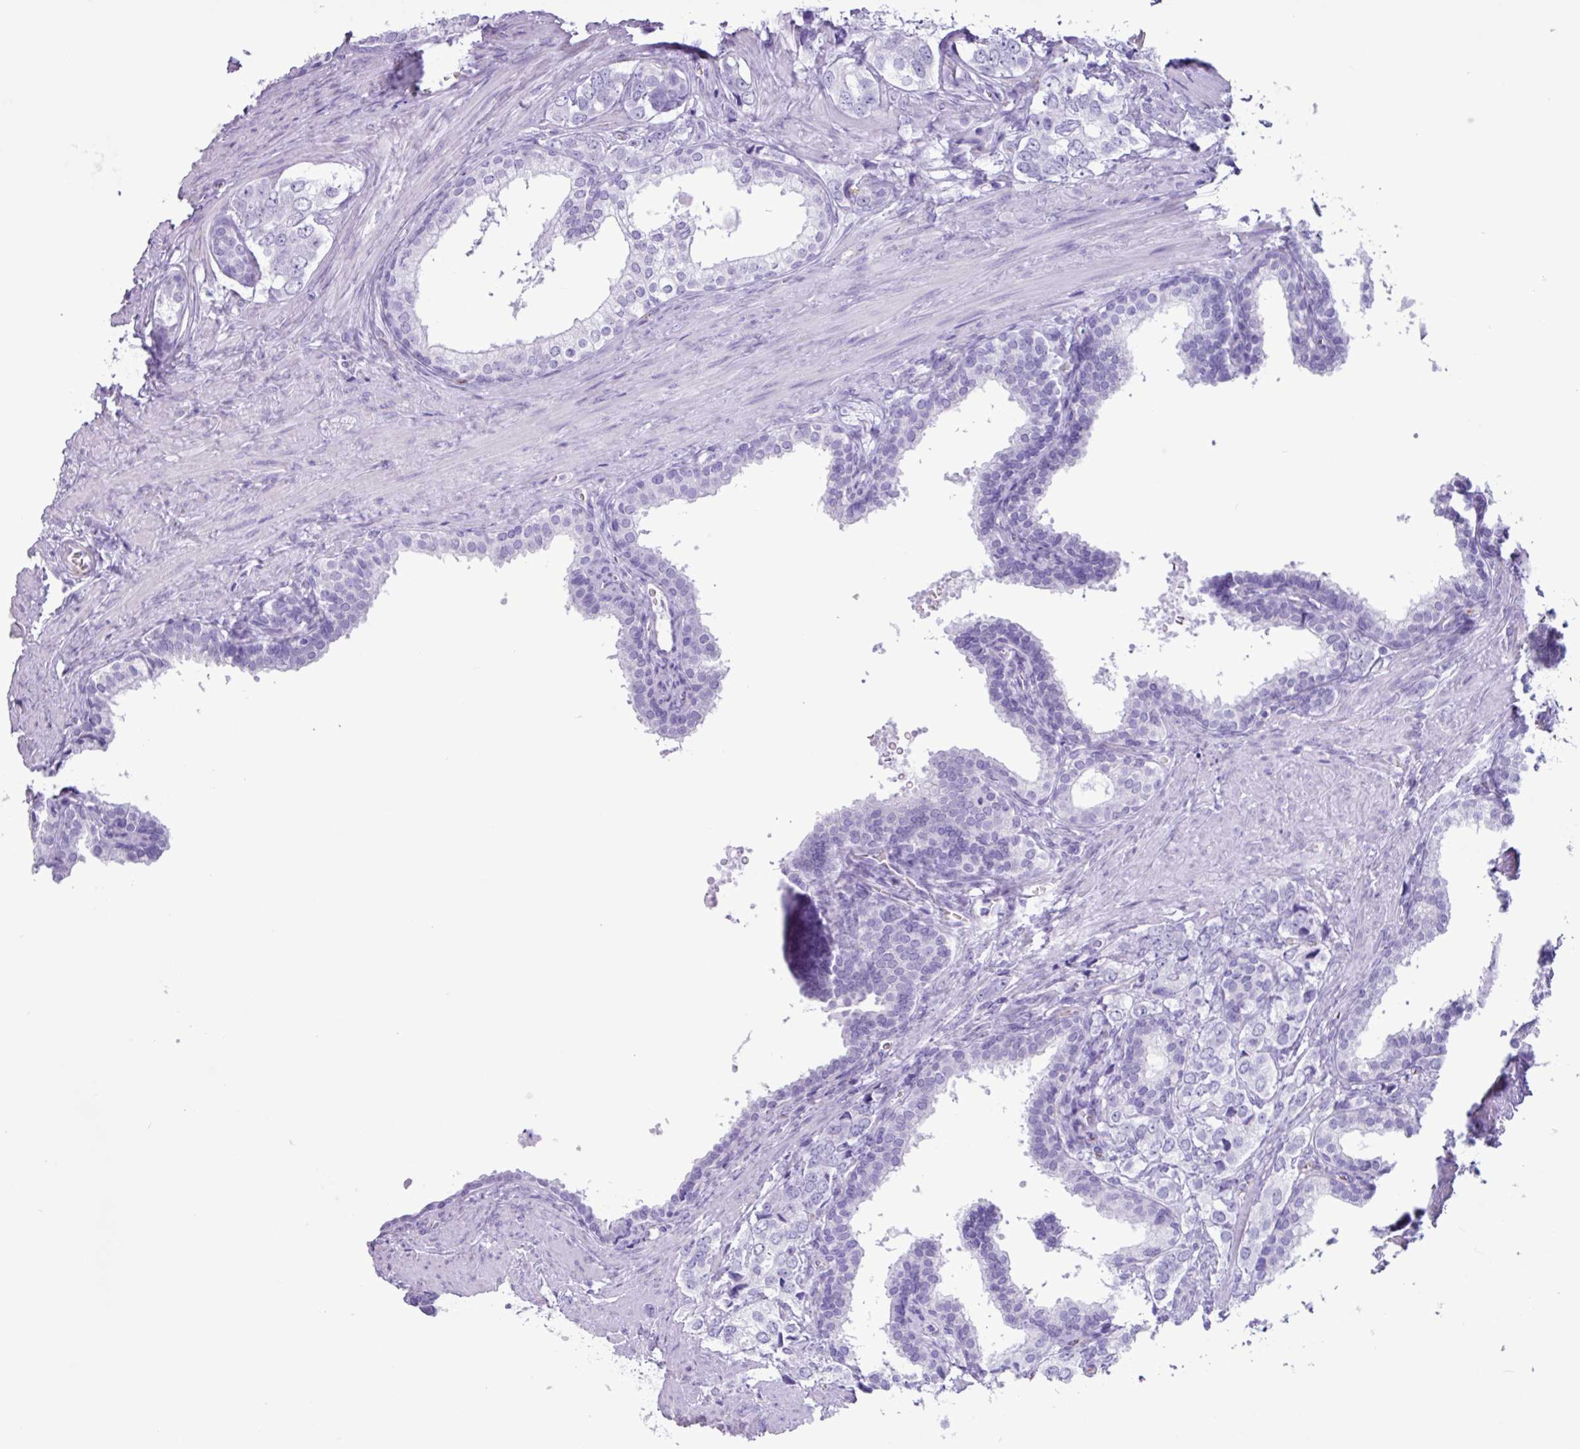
{"staining": {"intensity": "negative", "quantity": "none", "location": "none"}, "tissue": "prostate cancer", "cell_type": "Tumor cells", "image_type": "cancer", "snomed": [{"axis": "morphology", "description": "Adenocarcinoma, High grade"}, {"axis": "topography", "description": "Prostate"}], "caption": "Prostate high-grade adenocarcinoma stained for a protein using immunohistochemistry displays no staining tumor cells.", "gene": "CKMT2", "patient": {"sex": "male", "age": 66}}